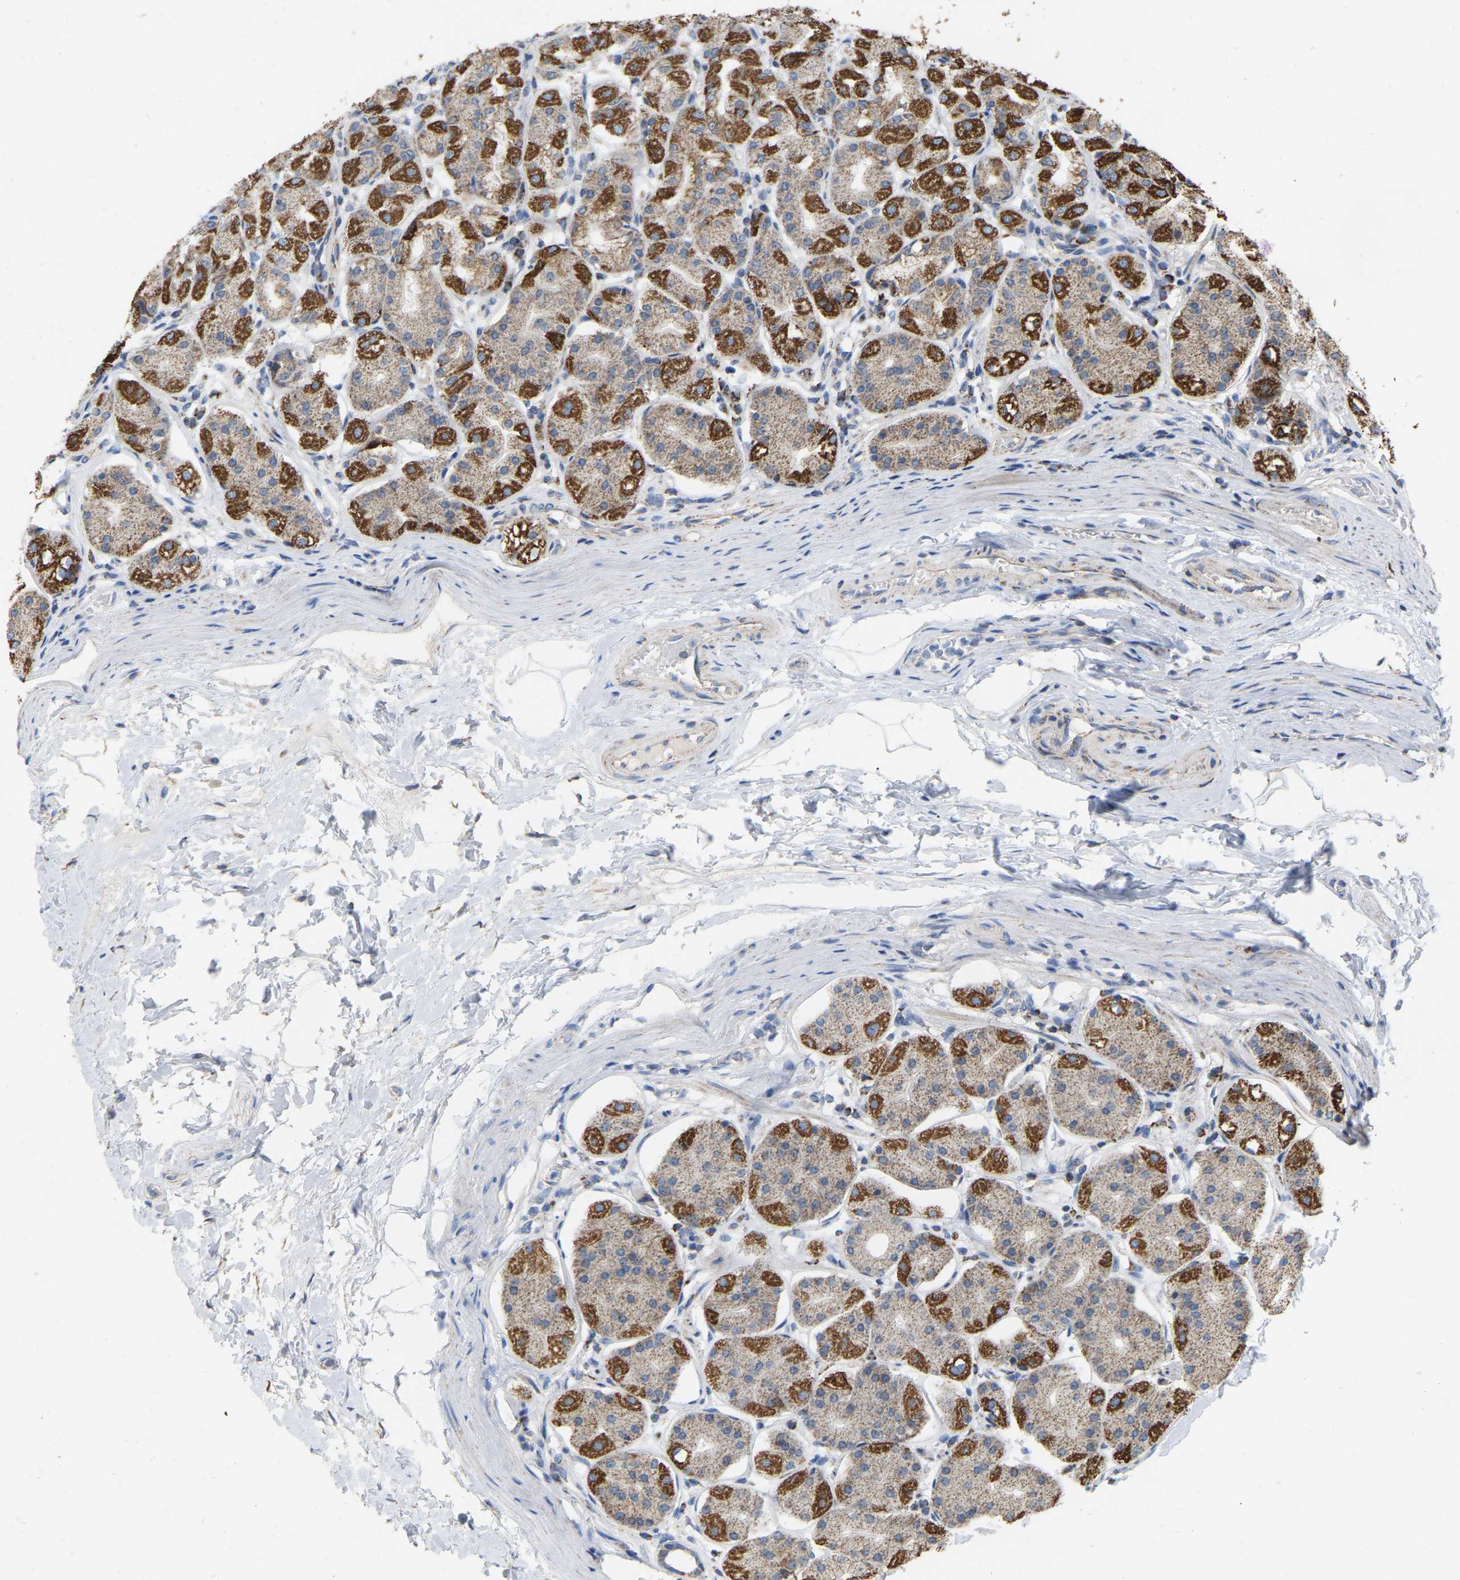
{"staining": {"intensity": "strong", "quantity": "25%-75%", "location": "cytoplasmic/membranous"}, "tissue": "stomach", "cell_type": "Glandular cells", "image_type": "normal", "snomed": [{"axis": "morphology", "description": "Normal tissue, NOS"}, {"axis": "topography", "description": "Stomach"}, {"axis": "topography", "description": "Stomach, lower"}], "caption": "Protein analysis of unremarkable stomach displays strong cytoplasmic/membranous expression in approximately 25%-75% of glandular cells. (IHC, brightfield microscopy, high magnification).", "gene": "CBLB", "patient": {"sex": "female", "age": 56}}